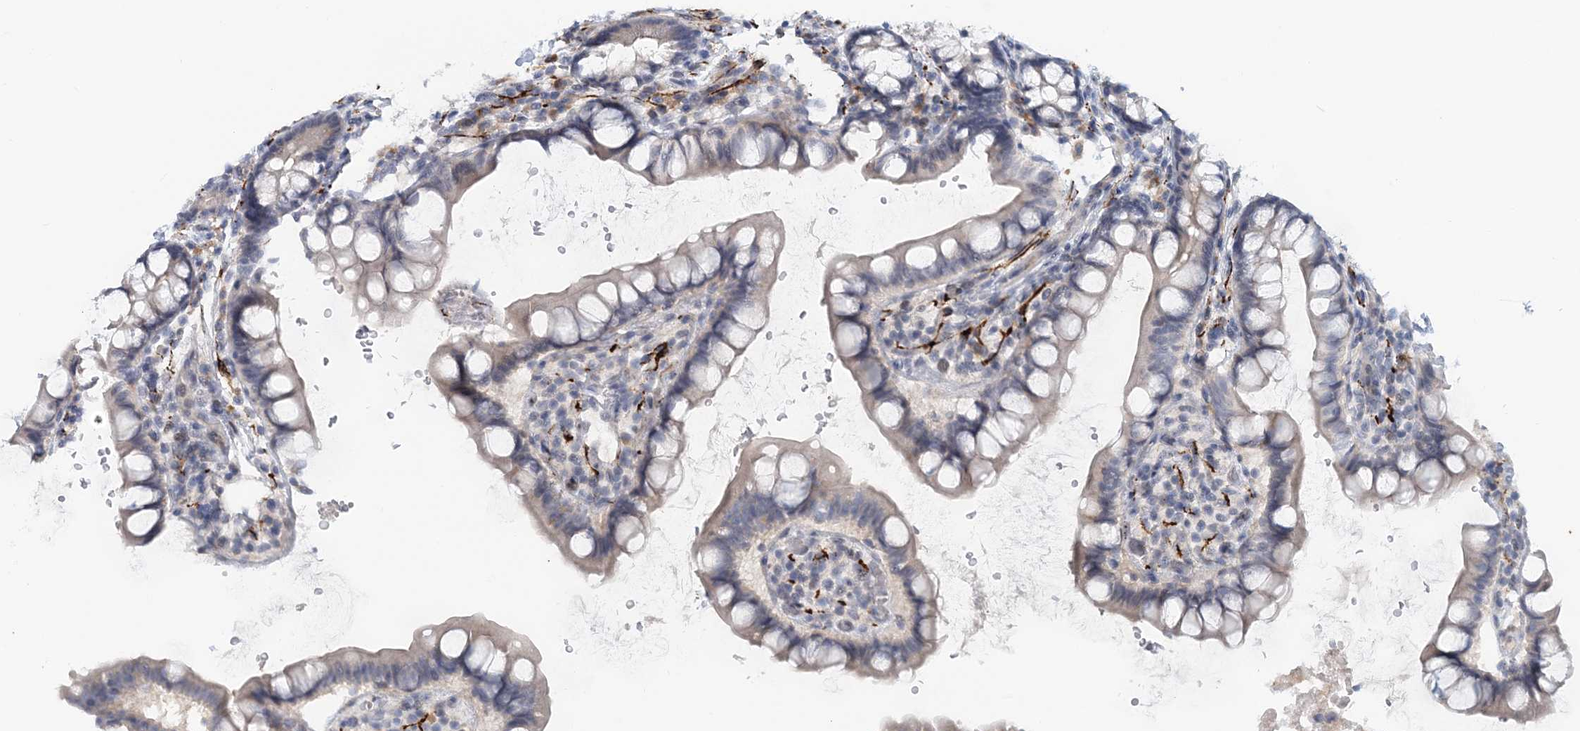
{"staining": {"intensity": "negative", "quantity": "none", "location": "none"}, "tissue": "small intestine", "cell_type": "Glandular cells", "image_type": "normal", "snomed": [{"axis": "morphology", "description": "Normal tissue, NOS"}, {"axis": "topography", "description": "Smooth muscle"}, {"axis": "topography", "description": "Small intestine"}], "caption": "This is an immunohistochemistry (IHC) image of unremarkable human small intestine. There is no staining in glandular cells.", "gene": "SNED1", "patient": {"sex": "female", "age": 84}}